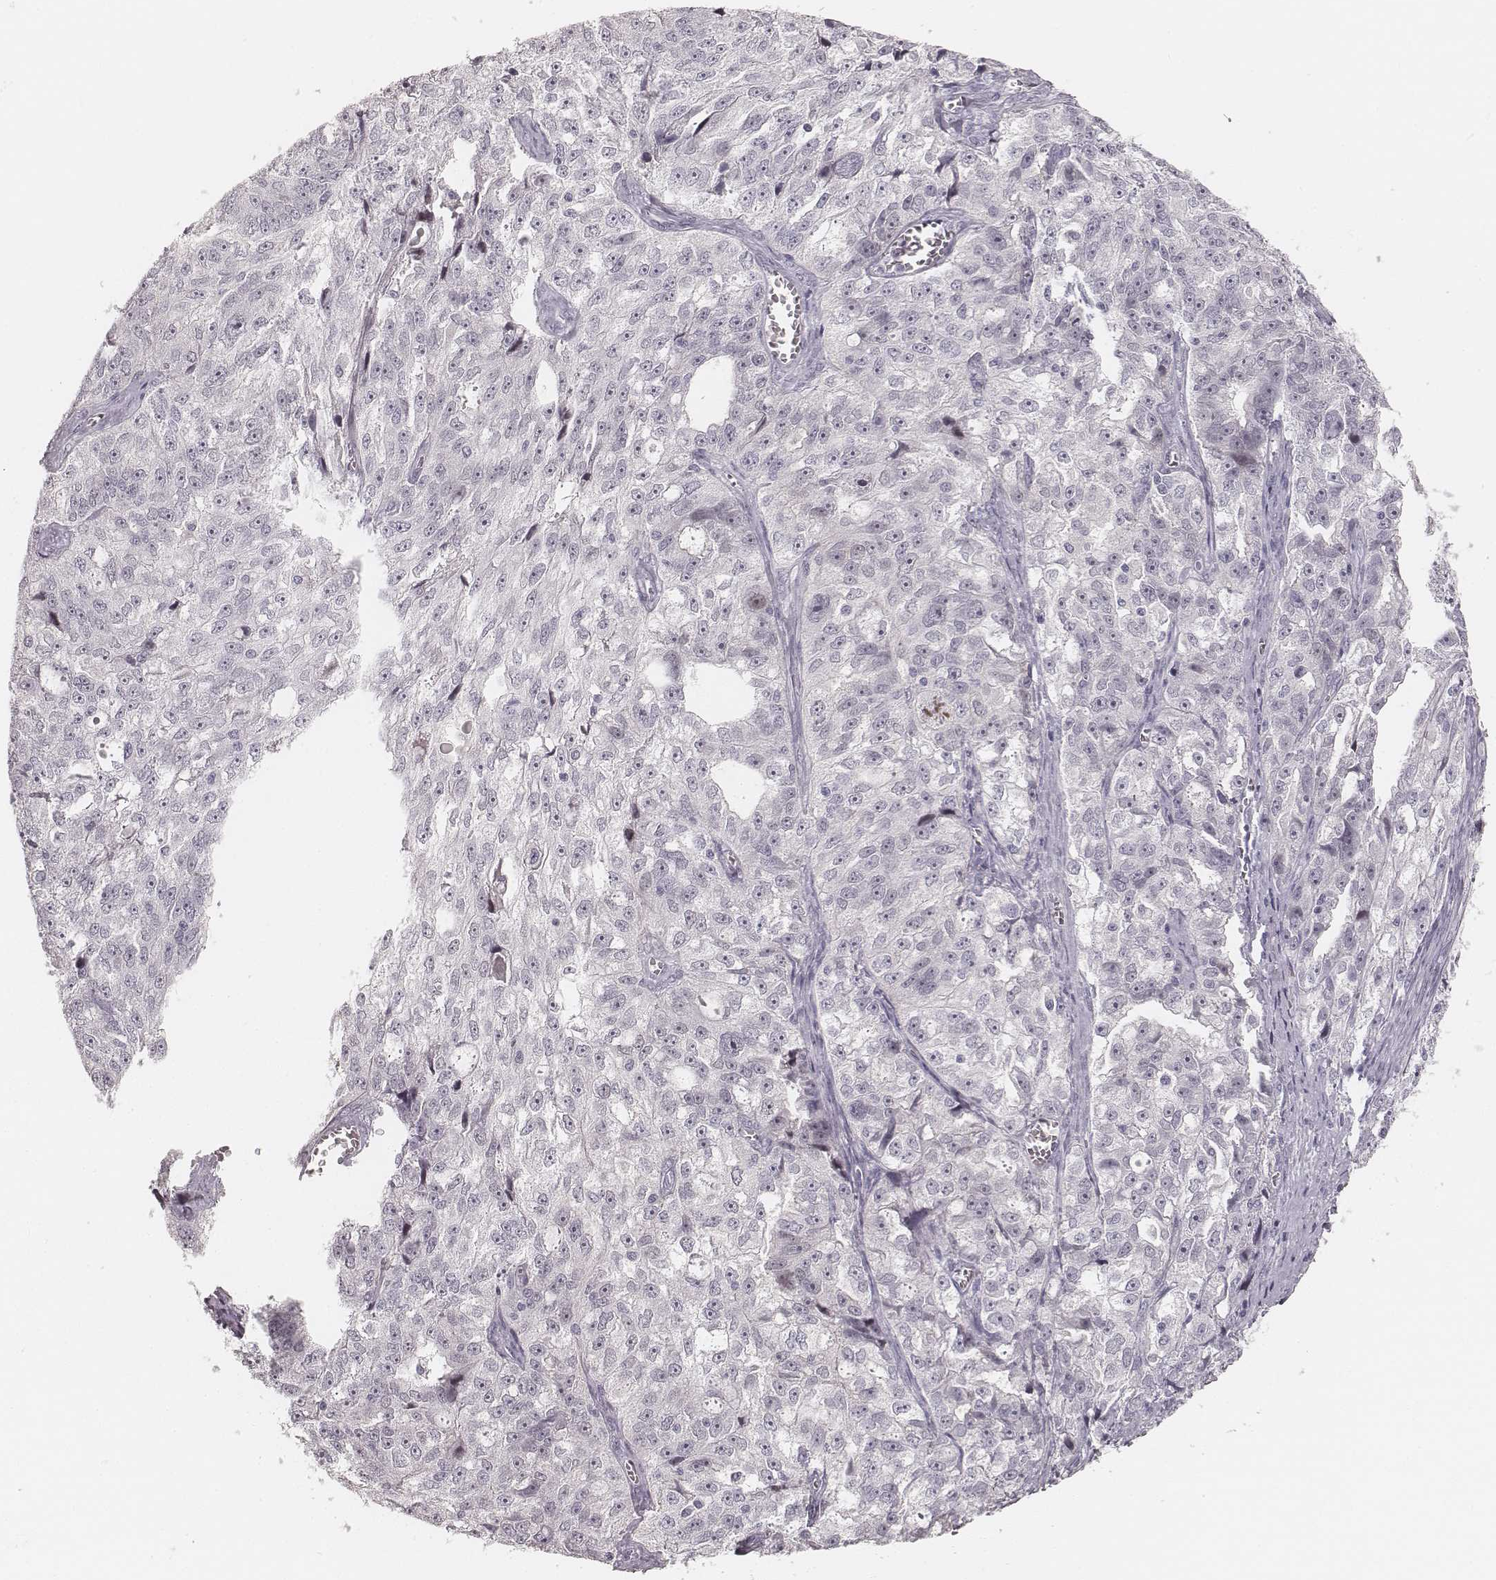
{"staining": {"intensity": "negative", "quantity": "none", "location": "none"}, "tissue": "ovarian cancer", "cell_type": "Tumor cells", "image_type": "cancer", "snomed": [{"axis": "morphology", "description": "Cystadenocarcinoma, serous, NOS"}, {"axis": "topography", "description": "Ovary"}], "caption": "Immunohistochemistry (IHC) of ovarian cancer (serous cystadenocarcinoma) shows no positivity in tumor cells.", "gene": "HNF4G", "patient": {"sex": "female", "age": 51}}